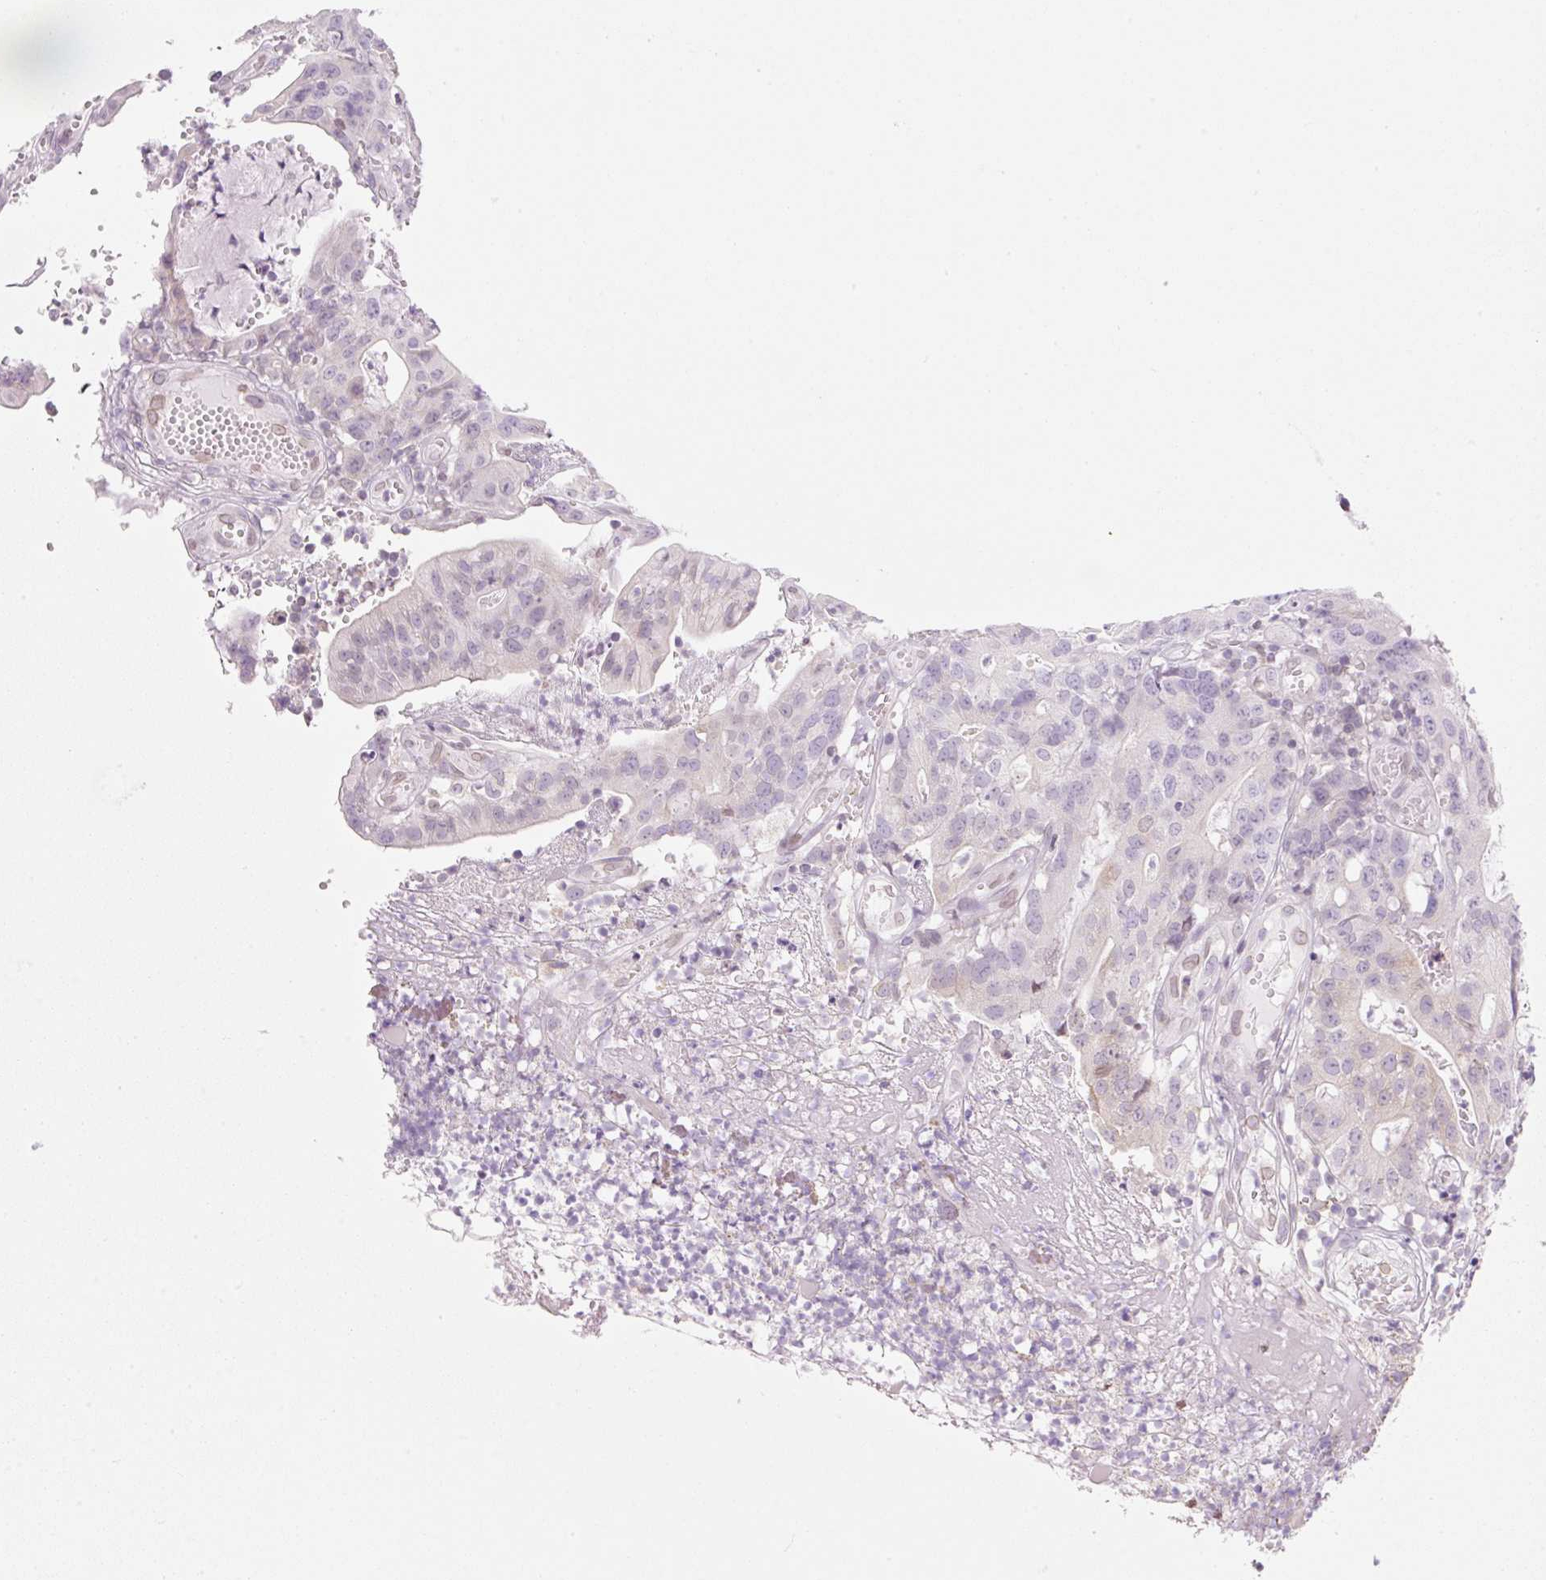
{"staining": {"intensity": "negative", "quantity": "none", "location": "none"}, "tissue": "colorectal cancer", "cell_type": "Tumor cells", "image_type": "cancer", "snomed": [{"axis": "morphology", "description": "Adenocarcinoma, NOS"}, {"axis": "topography", "description": "Colon"}], "caption": "Micrograph shows no protein expression in tumor cells of adenocarcinoma (colorectal) tissue.", "gene": "SYNE3", "patient": {"sex": "male", "age": 83}}